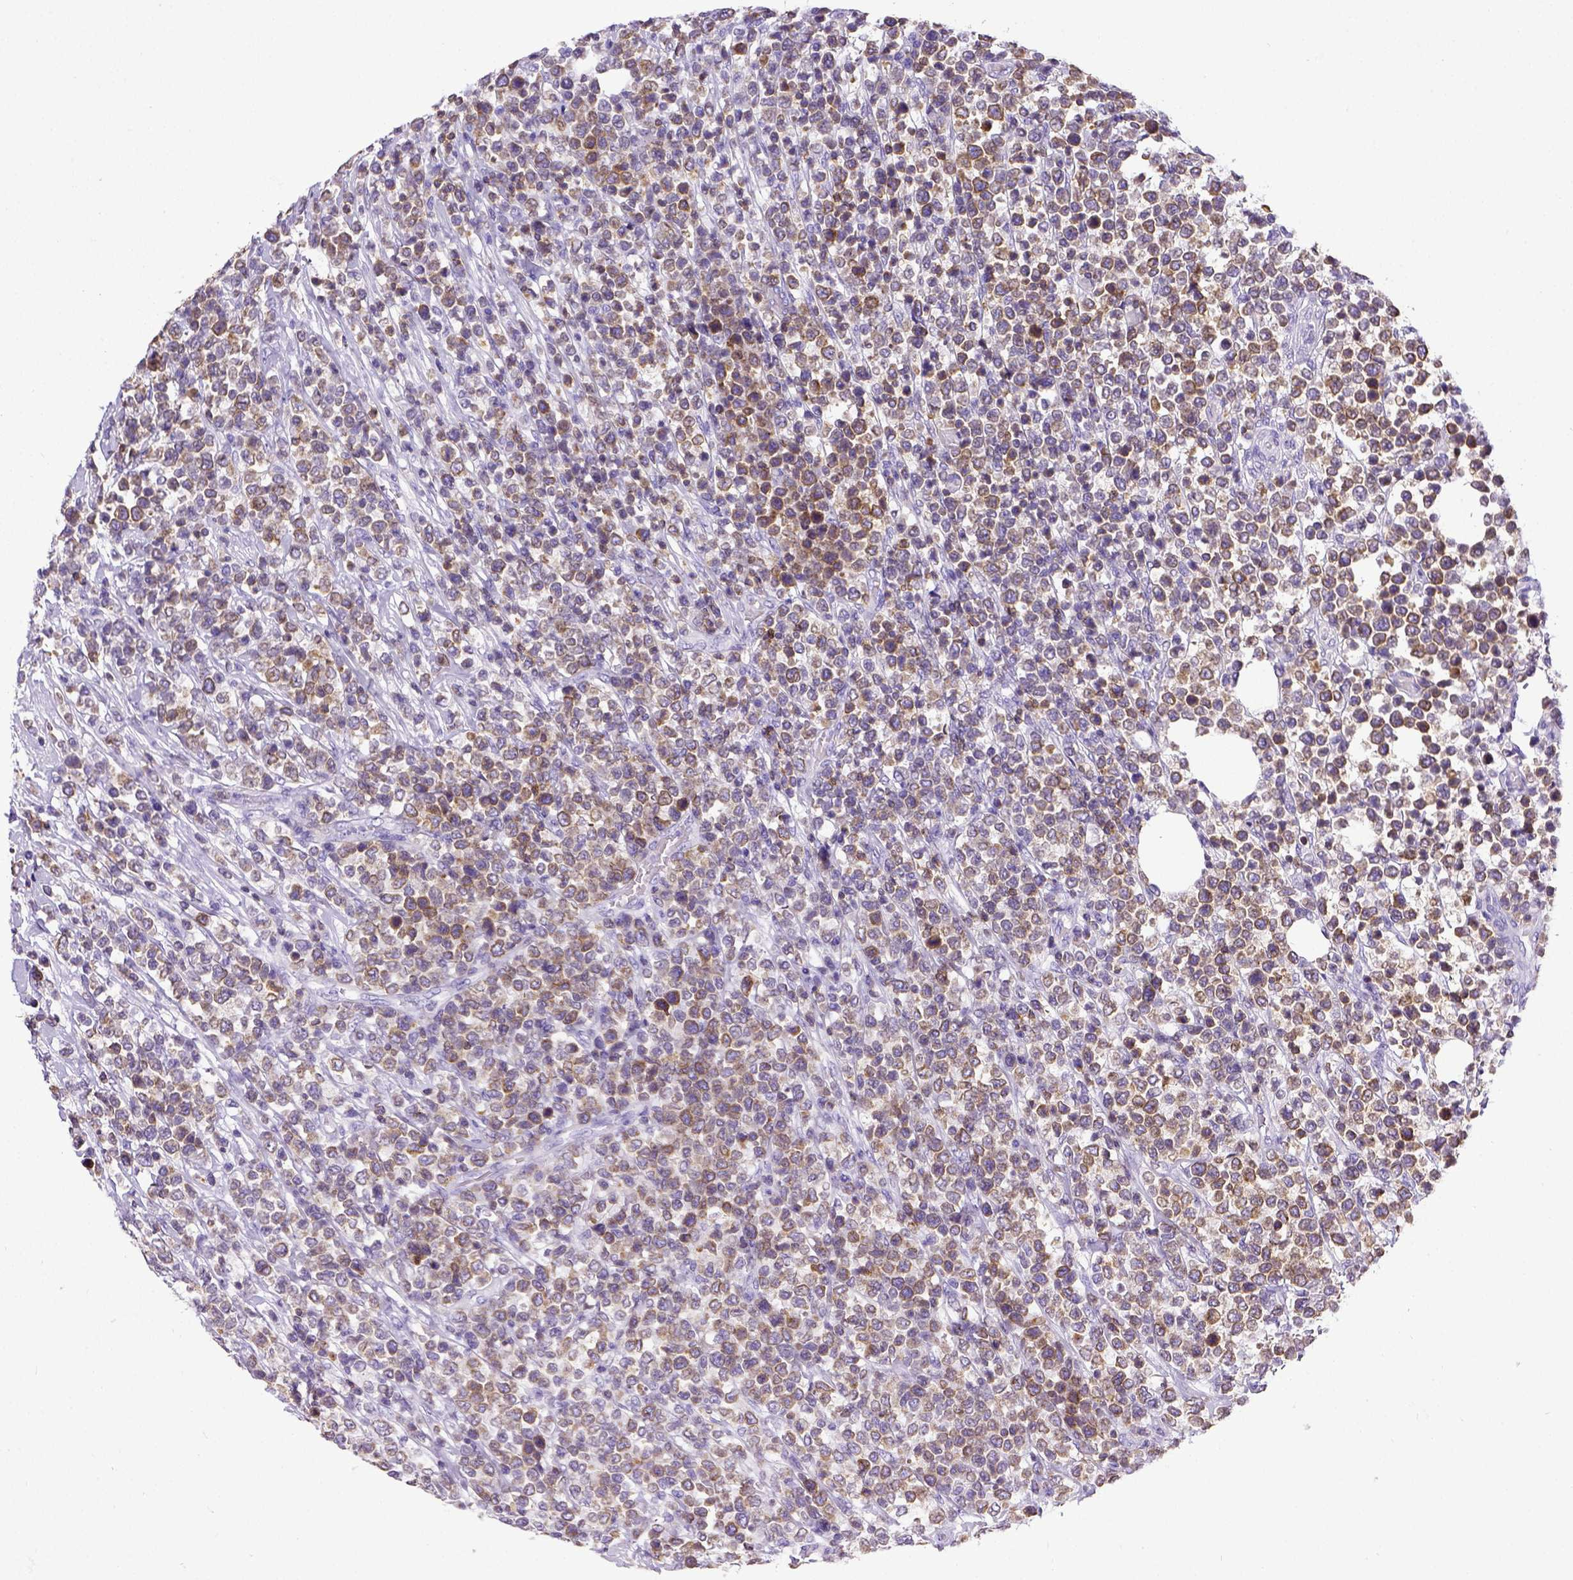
{"staining": {"intensity": "negative", "quantity": "none", "location": "none"}, "tissue": "lymphoma", "cell_type": "Tumor cells", "image_type": "cancer", "snomed": [{"axis": "morphology", "description": "Malignant lymphoma, non-Hodgkin's type, High grade"}, {"axis": "topography", "description": "Soft tissue"}], "caption": "IHC image of human malignant lymphoma, non-Hodgkin's type (high-grade) stained for a protein (brown), which demonstrates no expression in tumor cells.", "gene": "CD3E", "patient": {"sex": "female", "age": 56}}